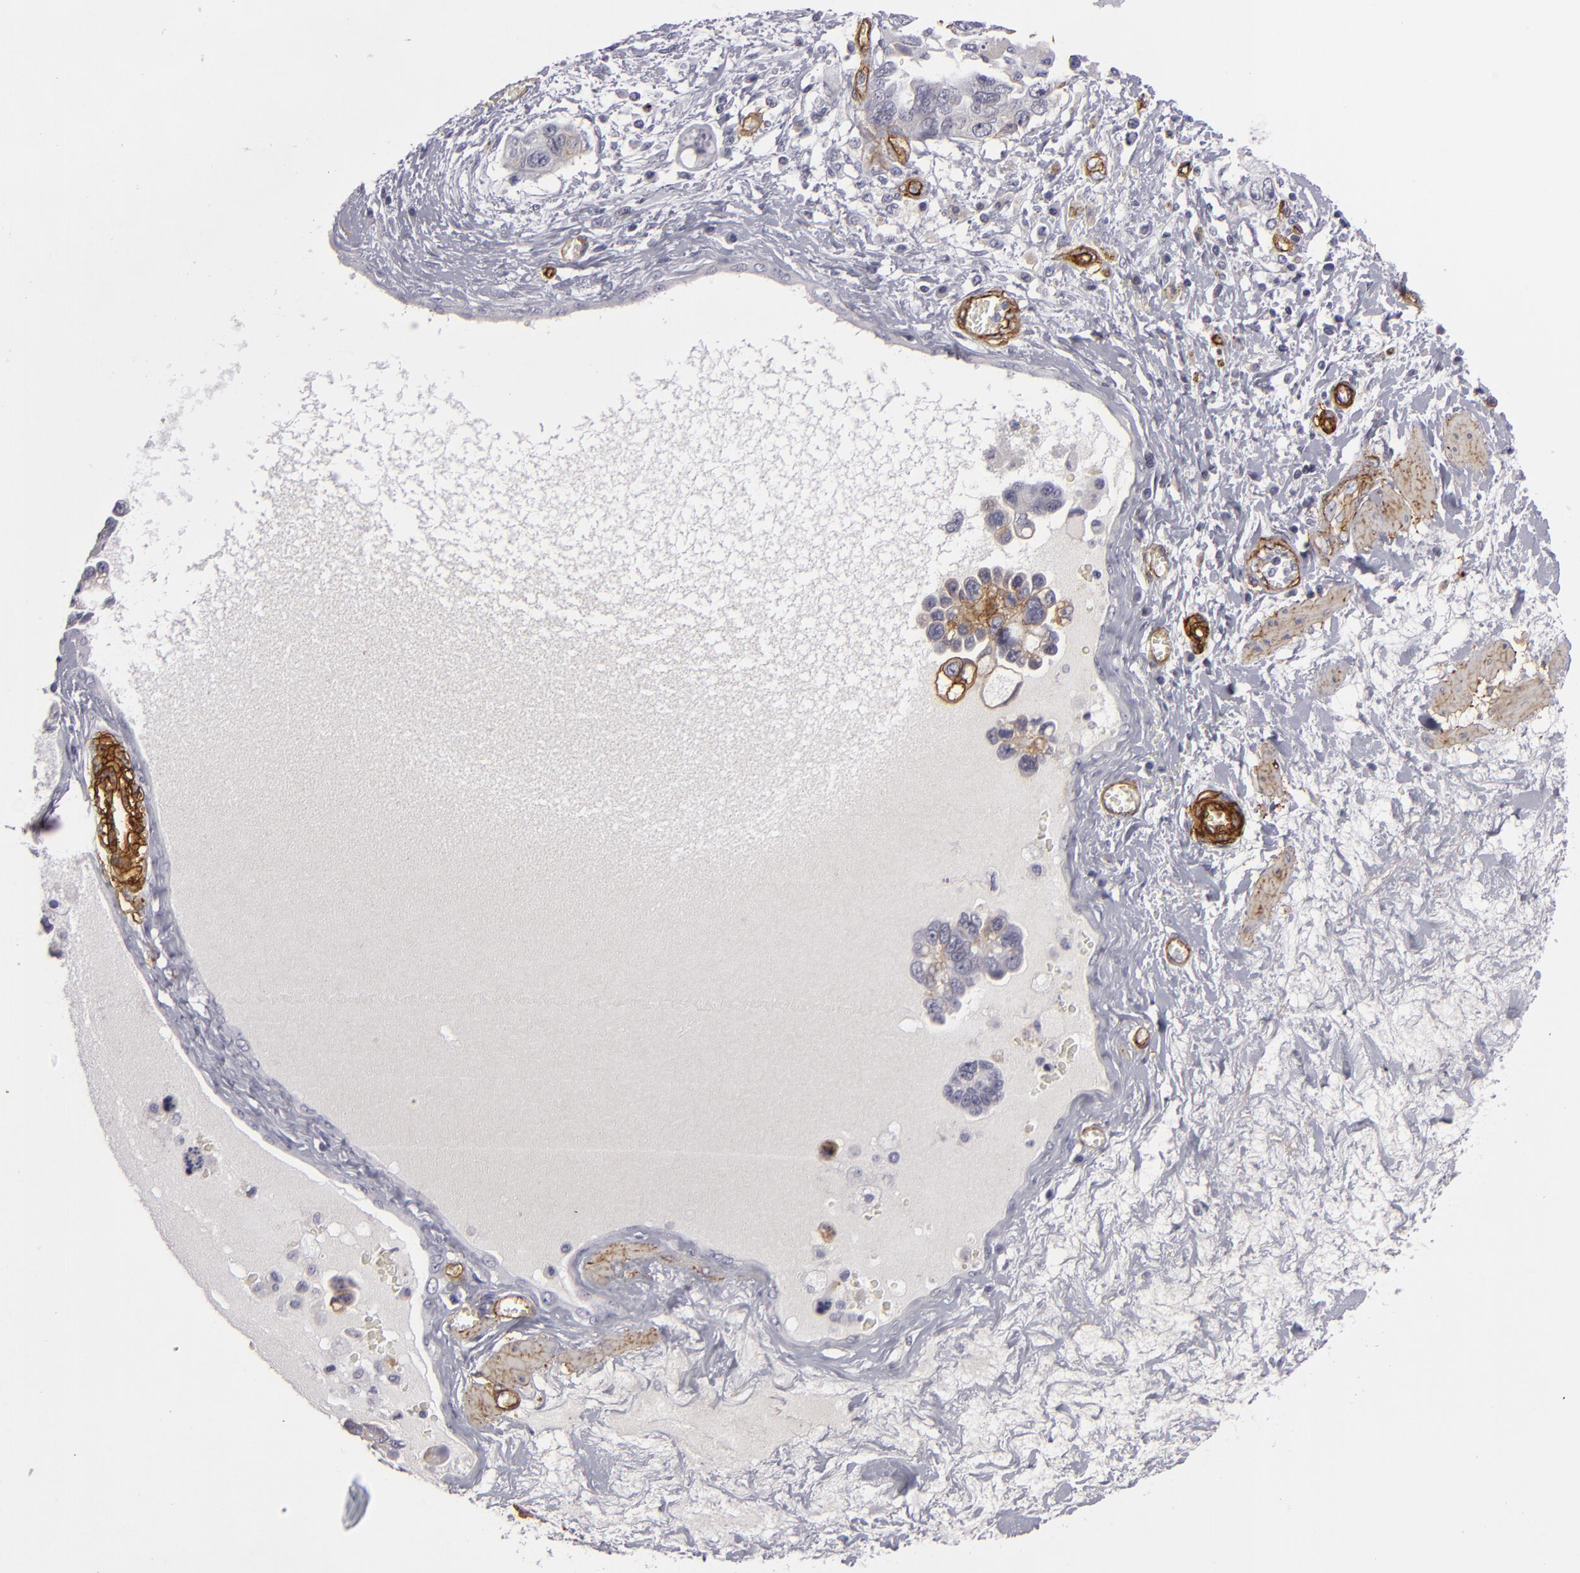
{"staining": {"intensity": "negative", "quantity": "none", "location": "none"}, "tissue": "ovarian cancer", "cell_type": "Tumor cells", "image_type": "cancer", "snomed": [{"axis": "morphology", "description": "Cystadenocarcinoma, serous, NOS"}, {"axis": "topography", "description": "Ovary"}], "caption": "Immunohistochemical staining of ovarian cancer reveals no significant expression in tumor cells.", "gene": "MCAM", "patient": {"sex": "female", "age": 63}}